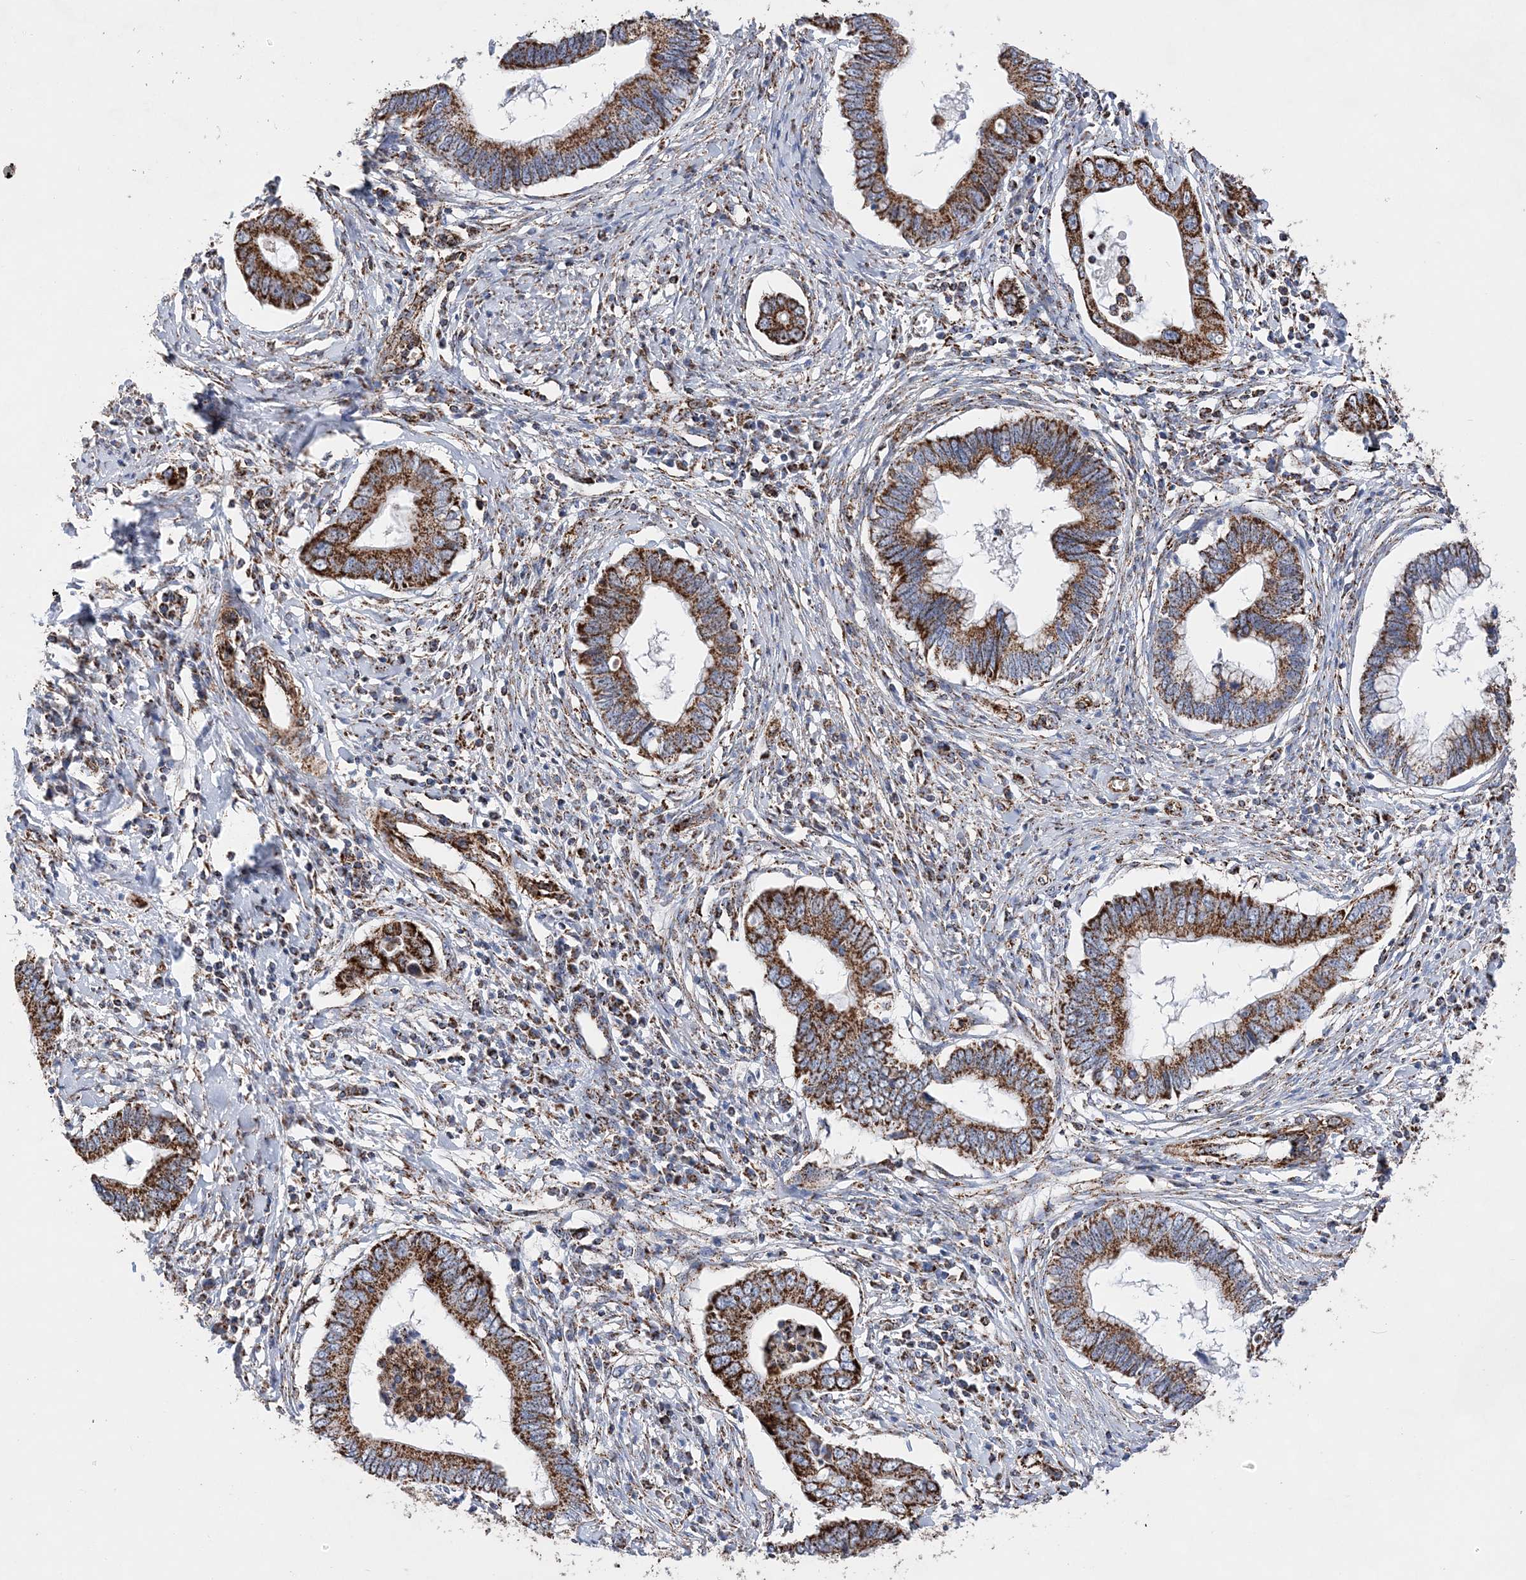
{"staining": {"intensity": "strong", "quantity": ">75%", "location": "cytoplasmic/membranous"}, "tissue": "cervical cancer", "cell_type": "Tumor cells", "image_type": "cancer", "snomed": [{"axis": "morphology", "description": "Adenocarcinoma, NOS"}, {"axis": "topography", "description": "Cervix"}], "caption": "Immunohistochemistry micrograph of neoplastic tissue: human cervical cancer stained using immunohistochemistry reveals high levels of strong protein expression localized specifically in the cytoplasmic/membranous of tumor cells, appearing as a cytoplasmic/membranous brown color.", "gene": "ACOT9", "patient": {"sex": "female", "age": 44}}